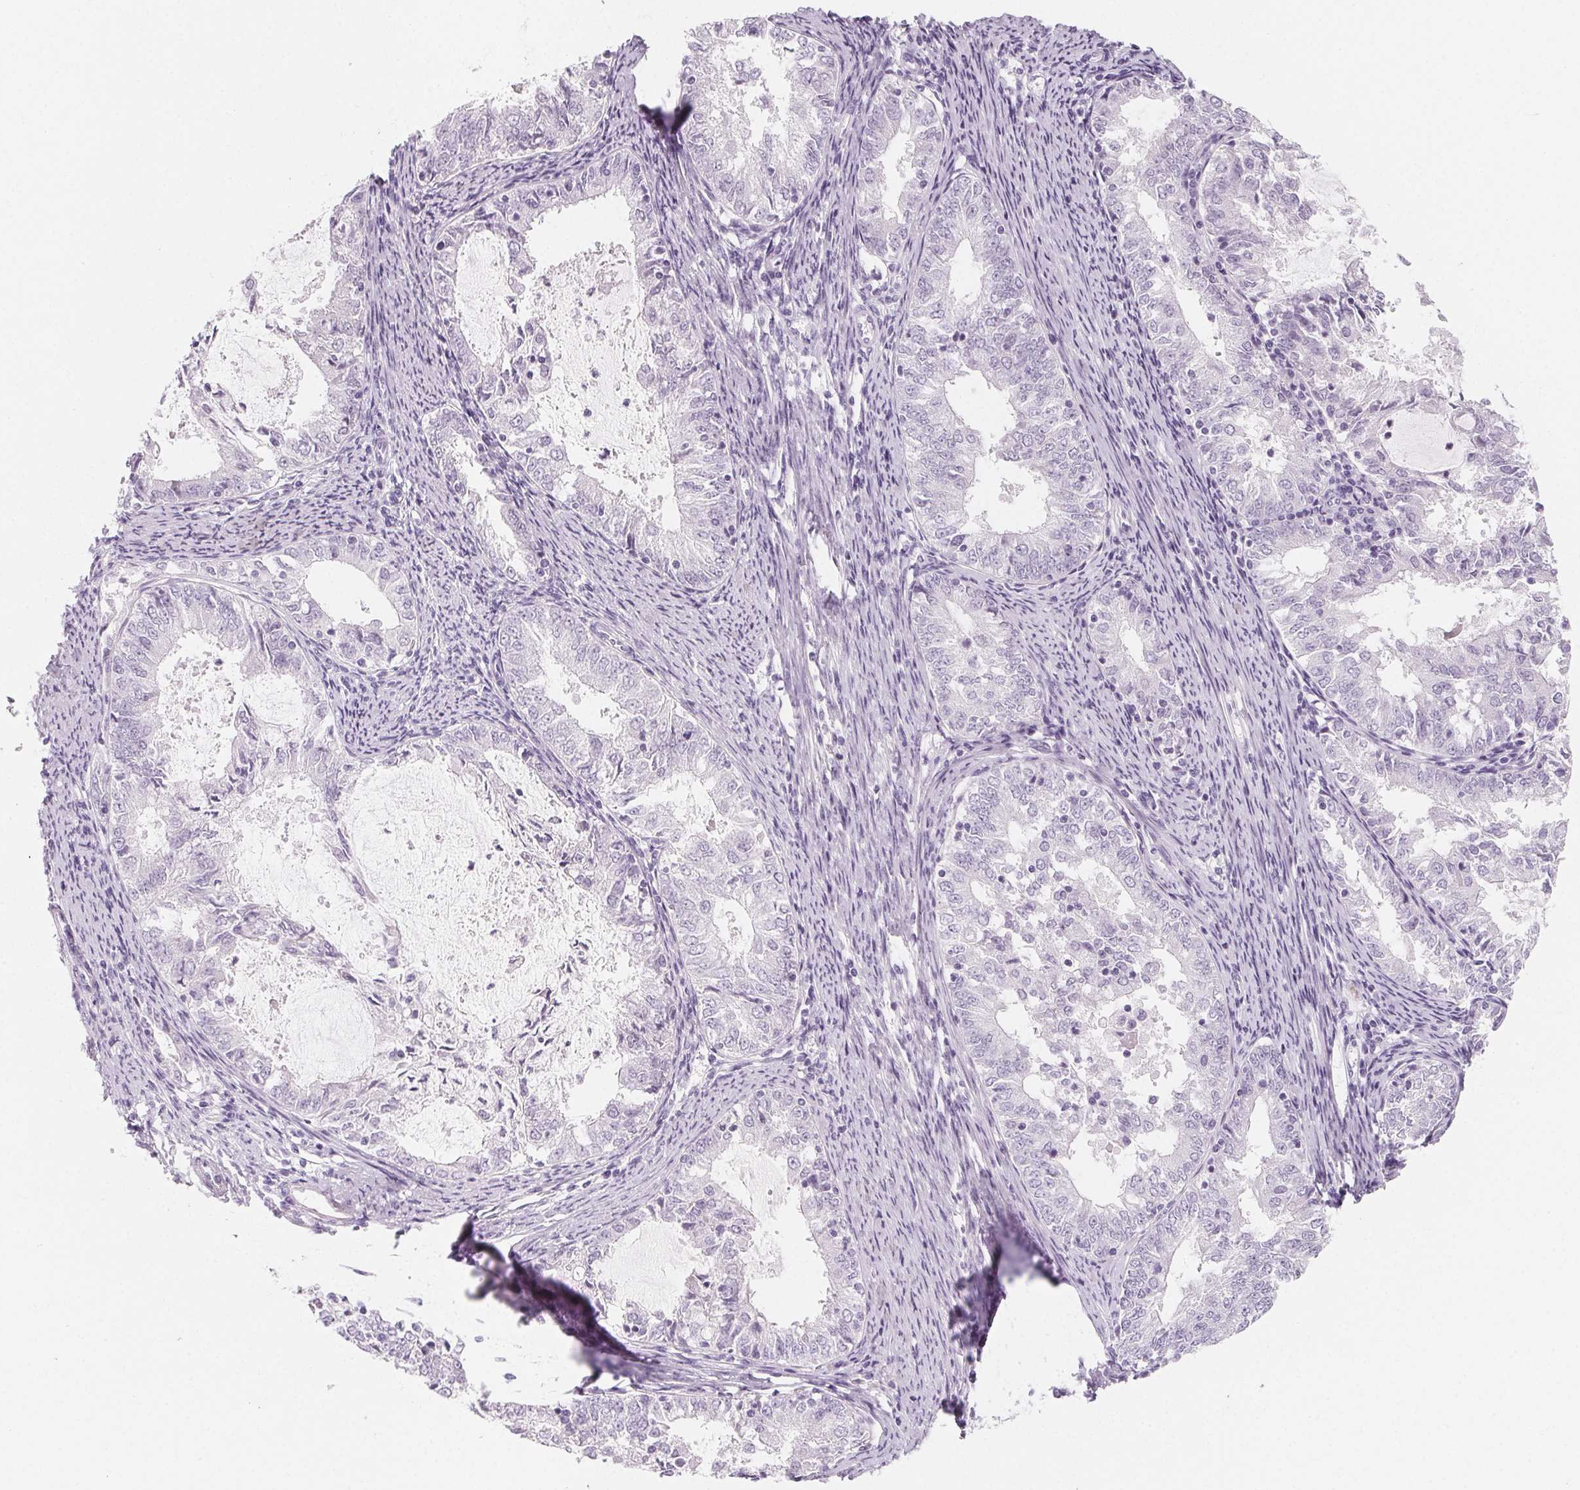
{"staining": {"intensity": "negative", "quantity": "none", "location": "none"}, "tissue": "endometrial cancer", "cell_type": "Tumor cells", "image_type": "cancer", "snomed": [{"axis": "morphology", "description": "Adenocarcinoma, NOS"}, {"axis": "topography", "description": "Endometrium"}], "caption": "Tumor cells show no significant protein expression in endometrial cancer. The staining was performed using DAB (3,3'-diaminobenzidine) to visualize the protein expression in brown, while the nuclei were stained in blue with hematoxylin (Magnification: 20x).", "gene": "SH3GL2", "patient": {"sex": "female", "age": 57}}